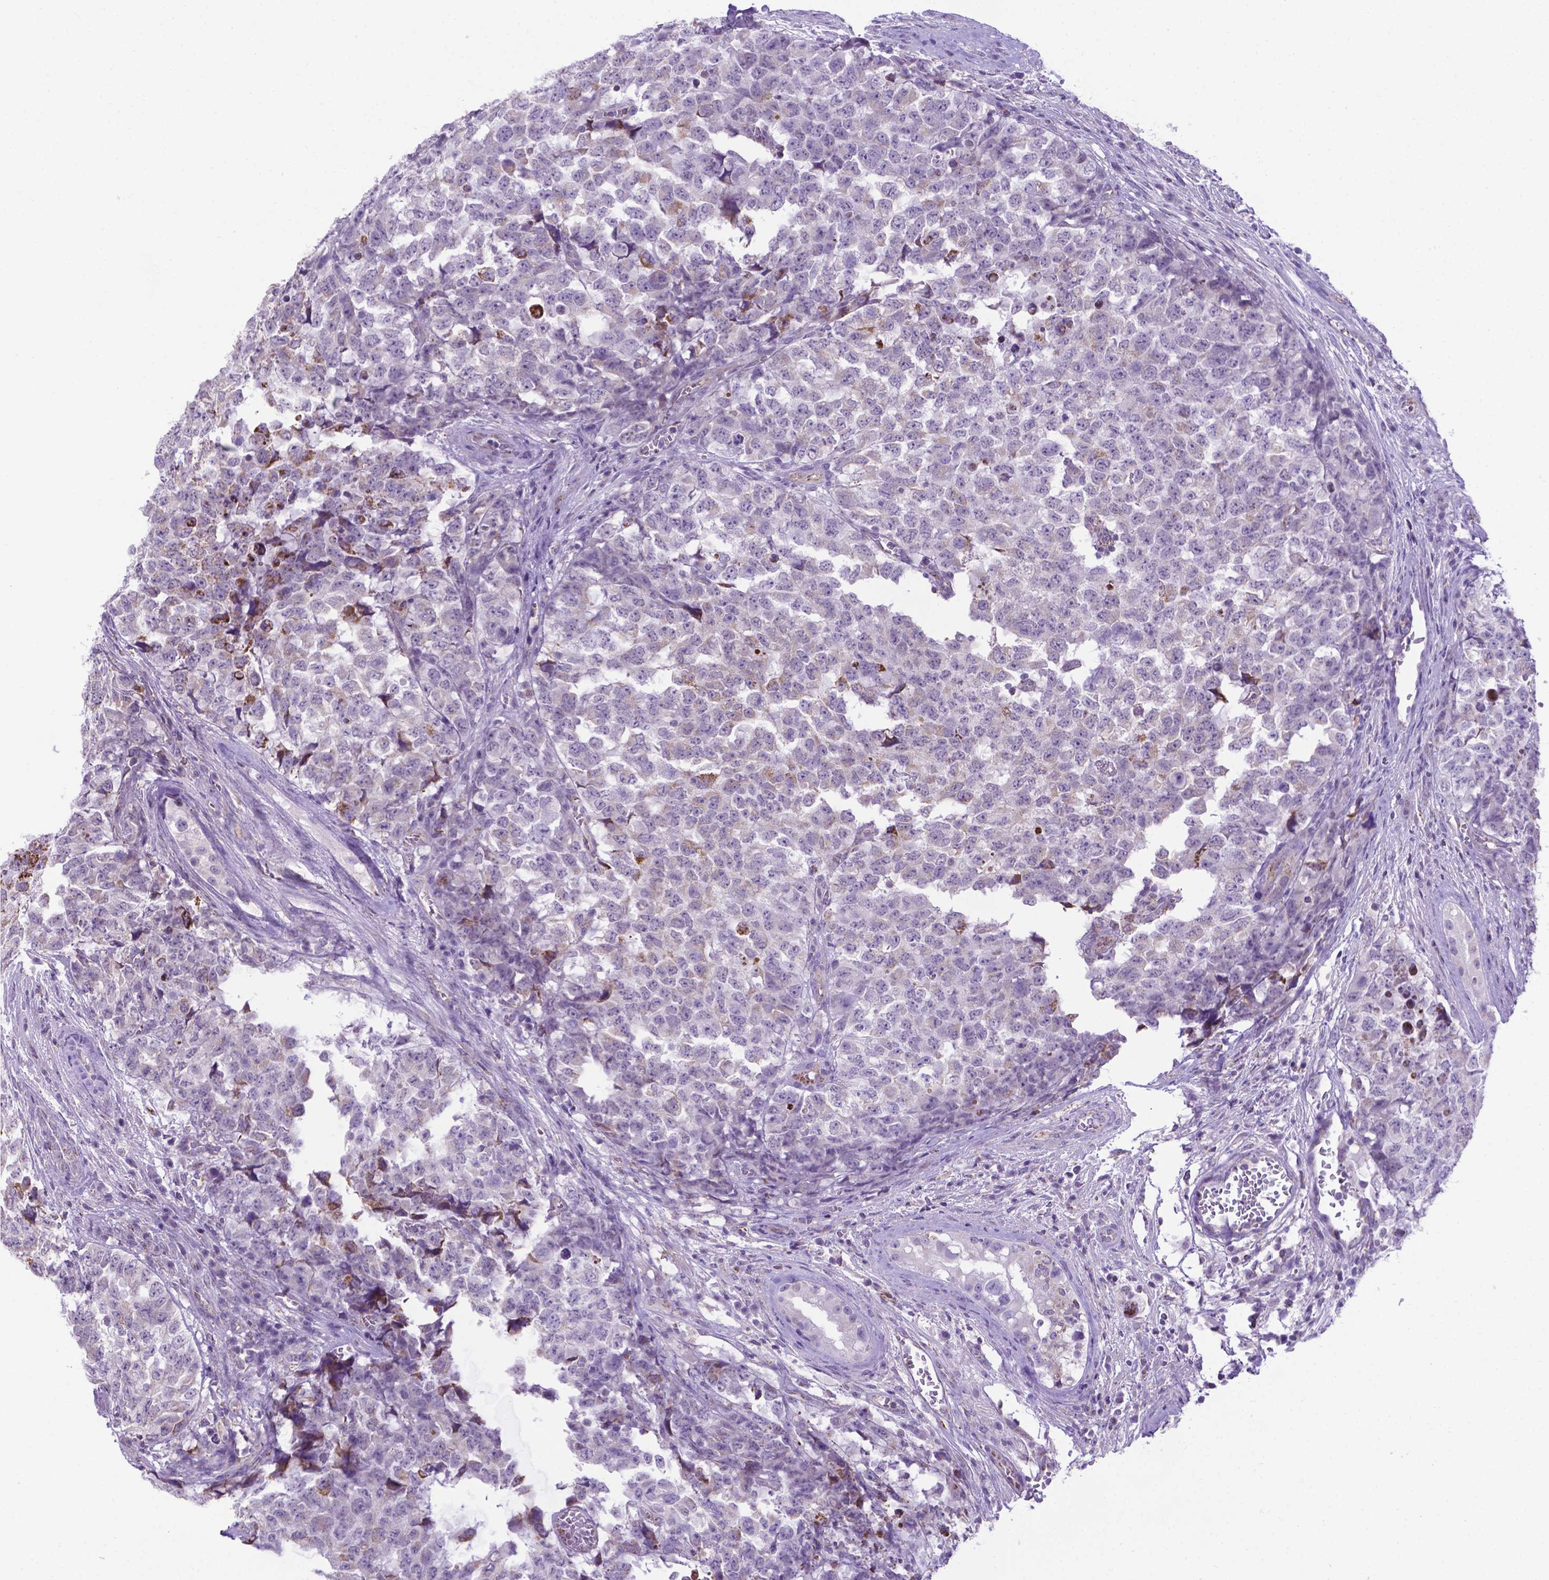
{"staining": {"intensity": "negative", "quantity": "none", "location": "none"}, "tissue": "testis cancer", "cell_type": "Tumor cells", "image_type": "cancer", "snomed": [{"axis": "morphology", "description": "Carcinoma, Embryonal, NOS"}, {"axis": "topography", "description": "Testis"}], "caption": "DAB immunohistochemical staining of embryonal carcinoma (testis) exhibits no significant staining in tumor cells. (Stains: DAB immunohistochemistry with hematoxylin counter stain, Microscopy: brightfield microscopy at high magnification).", "gene": "POU3F3", "patient": {"sex": "male", "age": 23}}